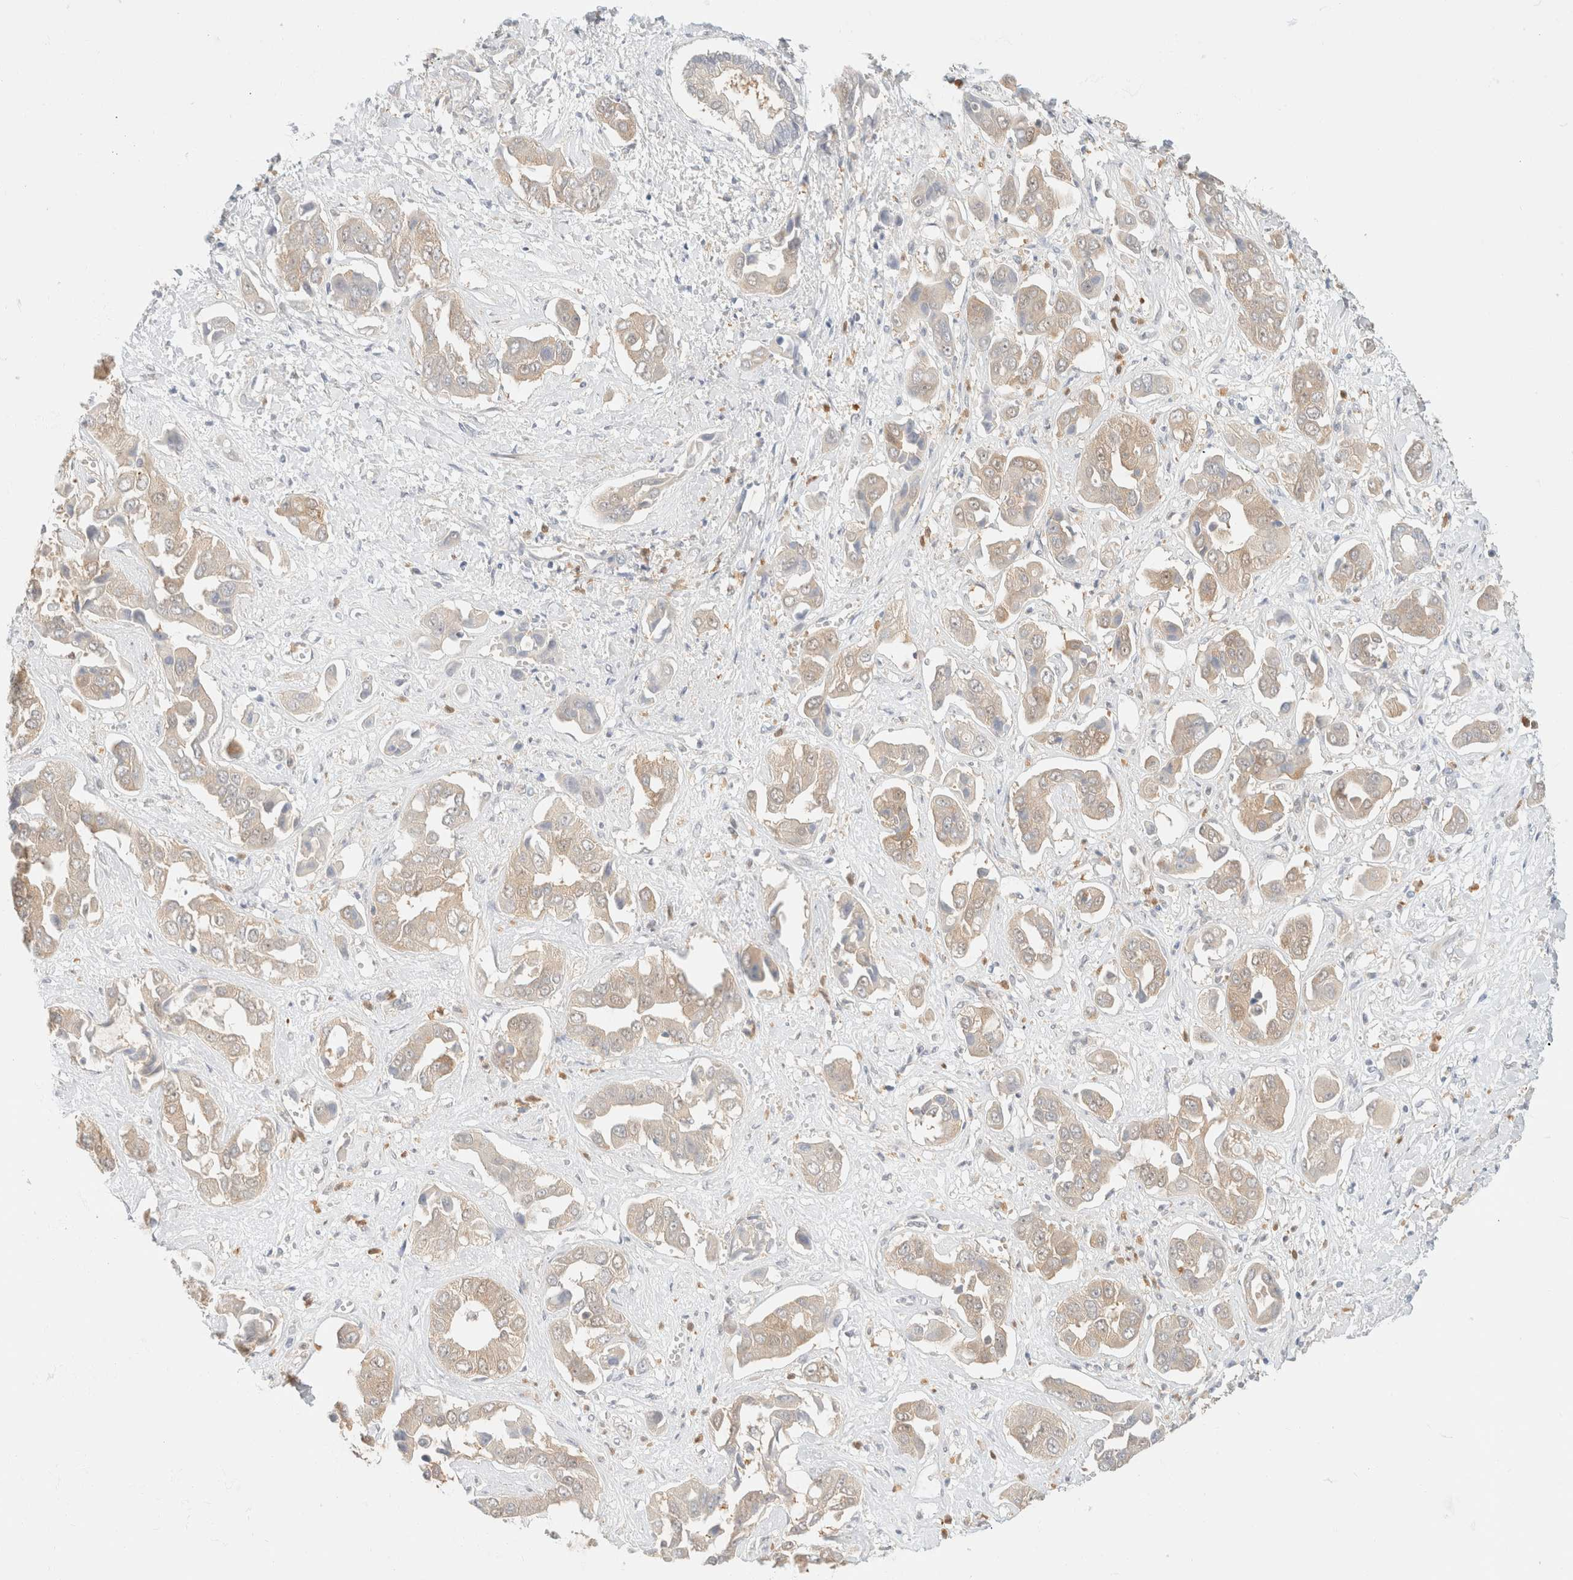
{"staining": {"intensity": "moderate", "quantity": "25%-75%", "location": "cytoplasmic/membranous"}, "tissue": "liver cancer", "cell_type": "Tumor cells", "image_type": "cancer", "snomed": [{"axis": "morphology", "description": "Cholangiocarcinoma"}, {"axis": "topography", "description": "Liver"}], "caption": "Human liver cancer (cholangiocarcinoma) stained with a brown dye reveals moderate cytoplasmic/membranous positive expression in approximately 25%-75% of tumor cells.", "gene": "GPI", "patient": {"sex": "female", "age": 52}}